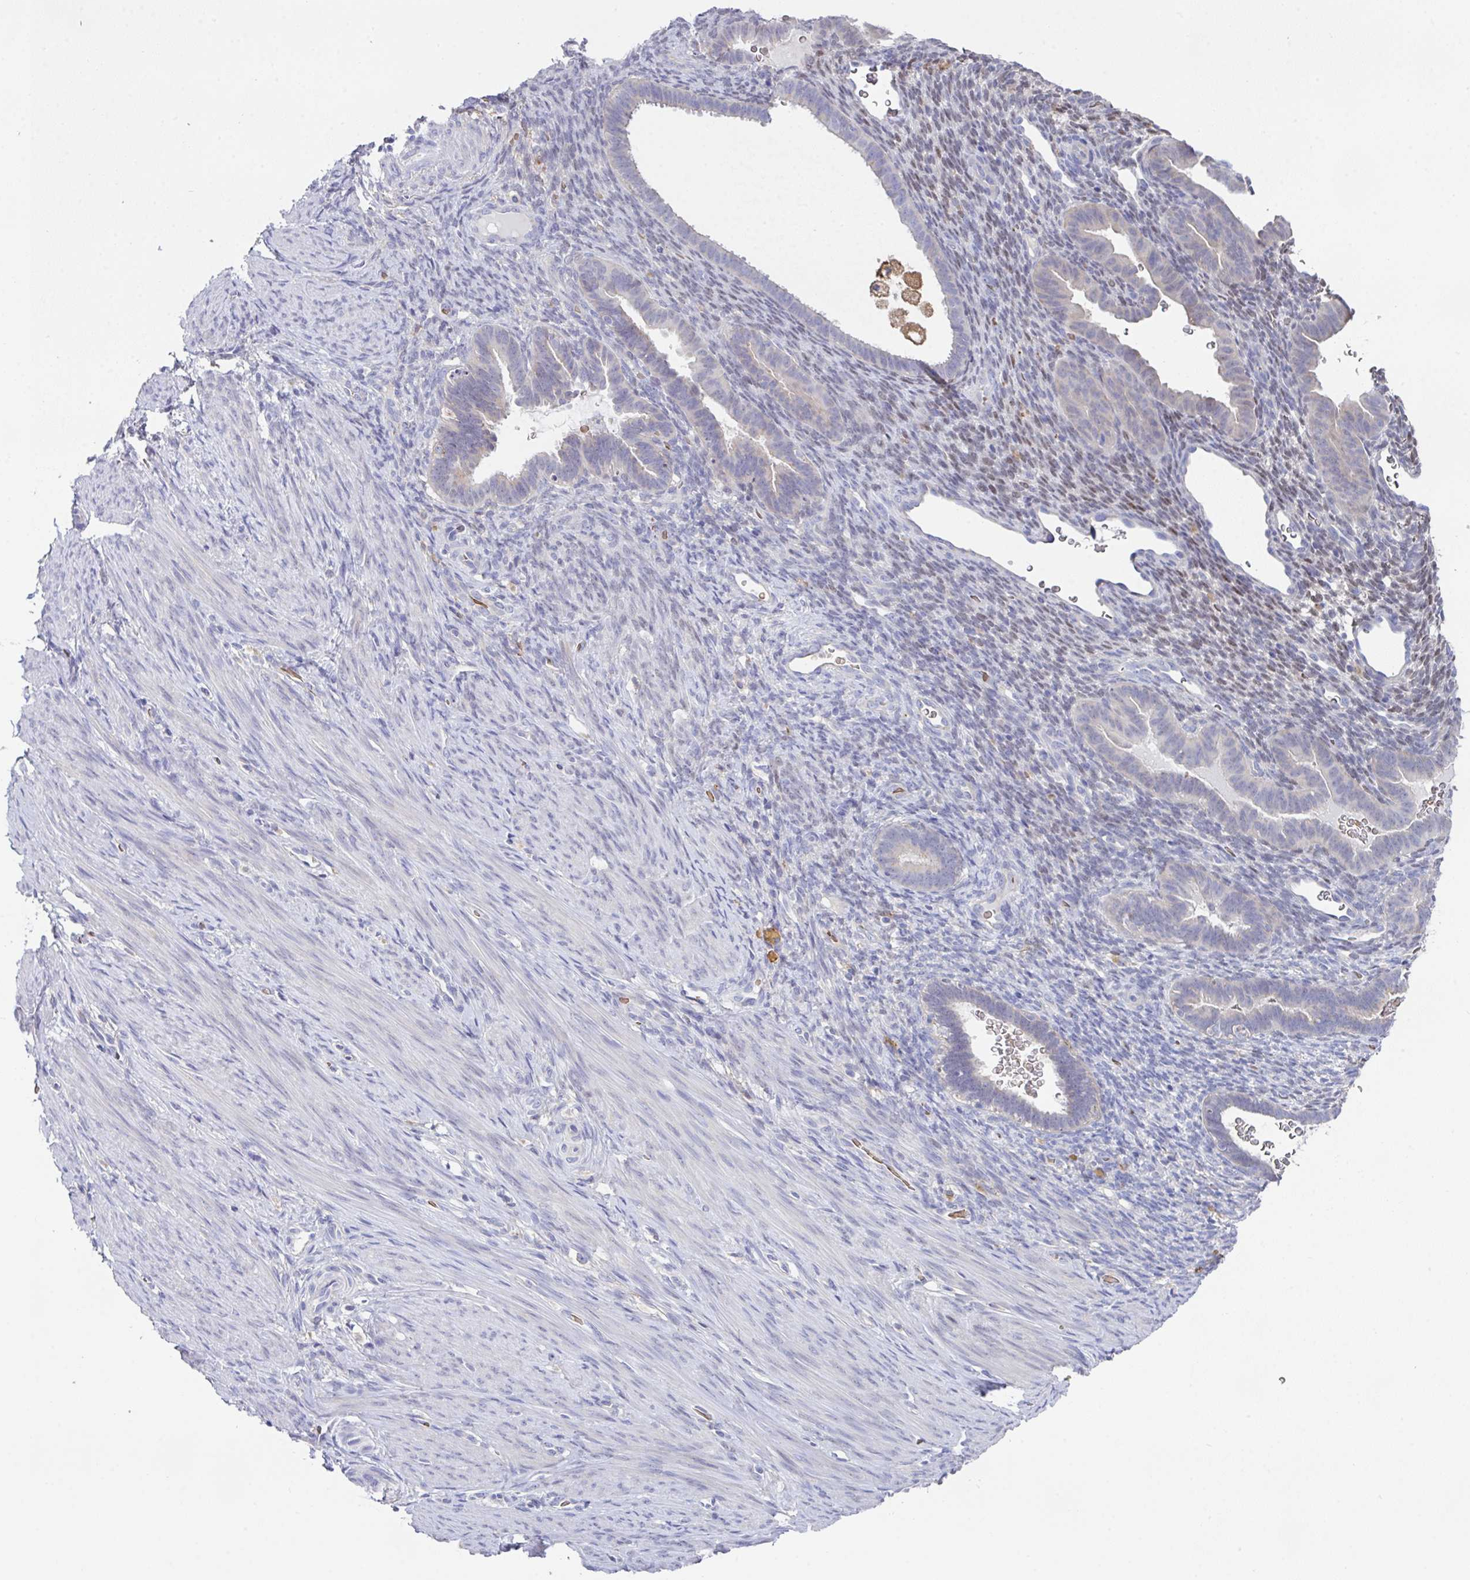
{"staining": {"intensity": "negative", "quantity": "none", "location": "none"}, "tissue": "endometrium", "cell_type": "Cells in endometrial stroma", "image_type": "normal", "snomed": [{"axis": "morphology", "description": "Normal tissue, NOS"}, {"axis": "topography", "description": "Endometrium"}], "caption": "Immunohistochemistry (IHC) image of benign human endometrium stained for a protein (brown), which demonstrates no positivity in cells in endometrial stroma.", "gene": "TFAP2C", "patient": {"sex": "female", "age": 34}}